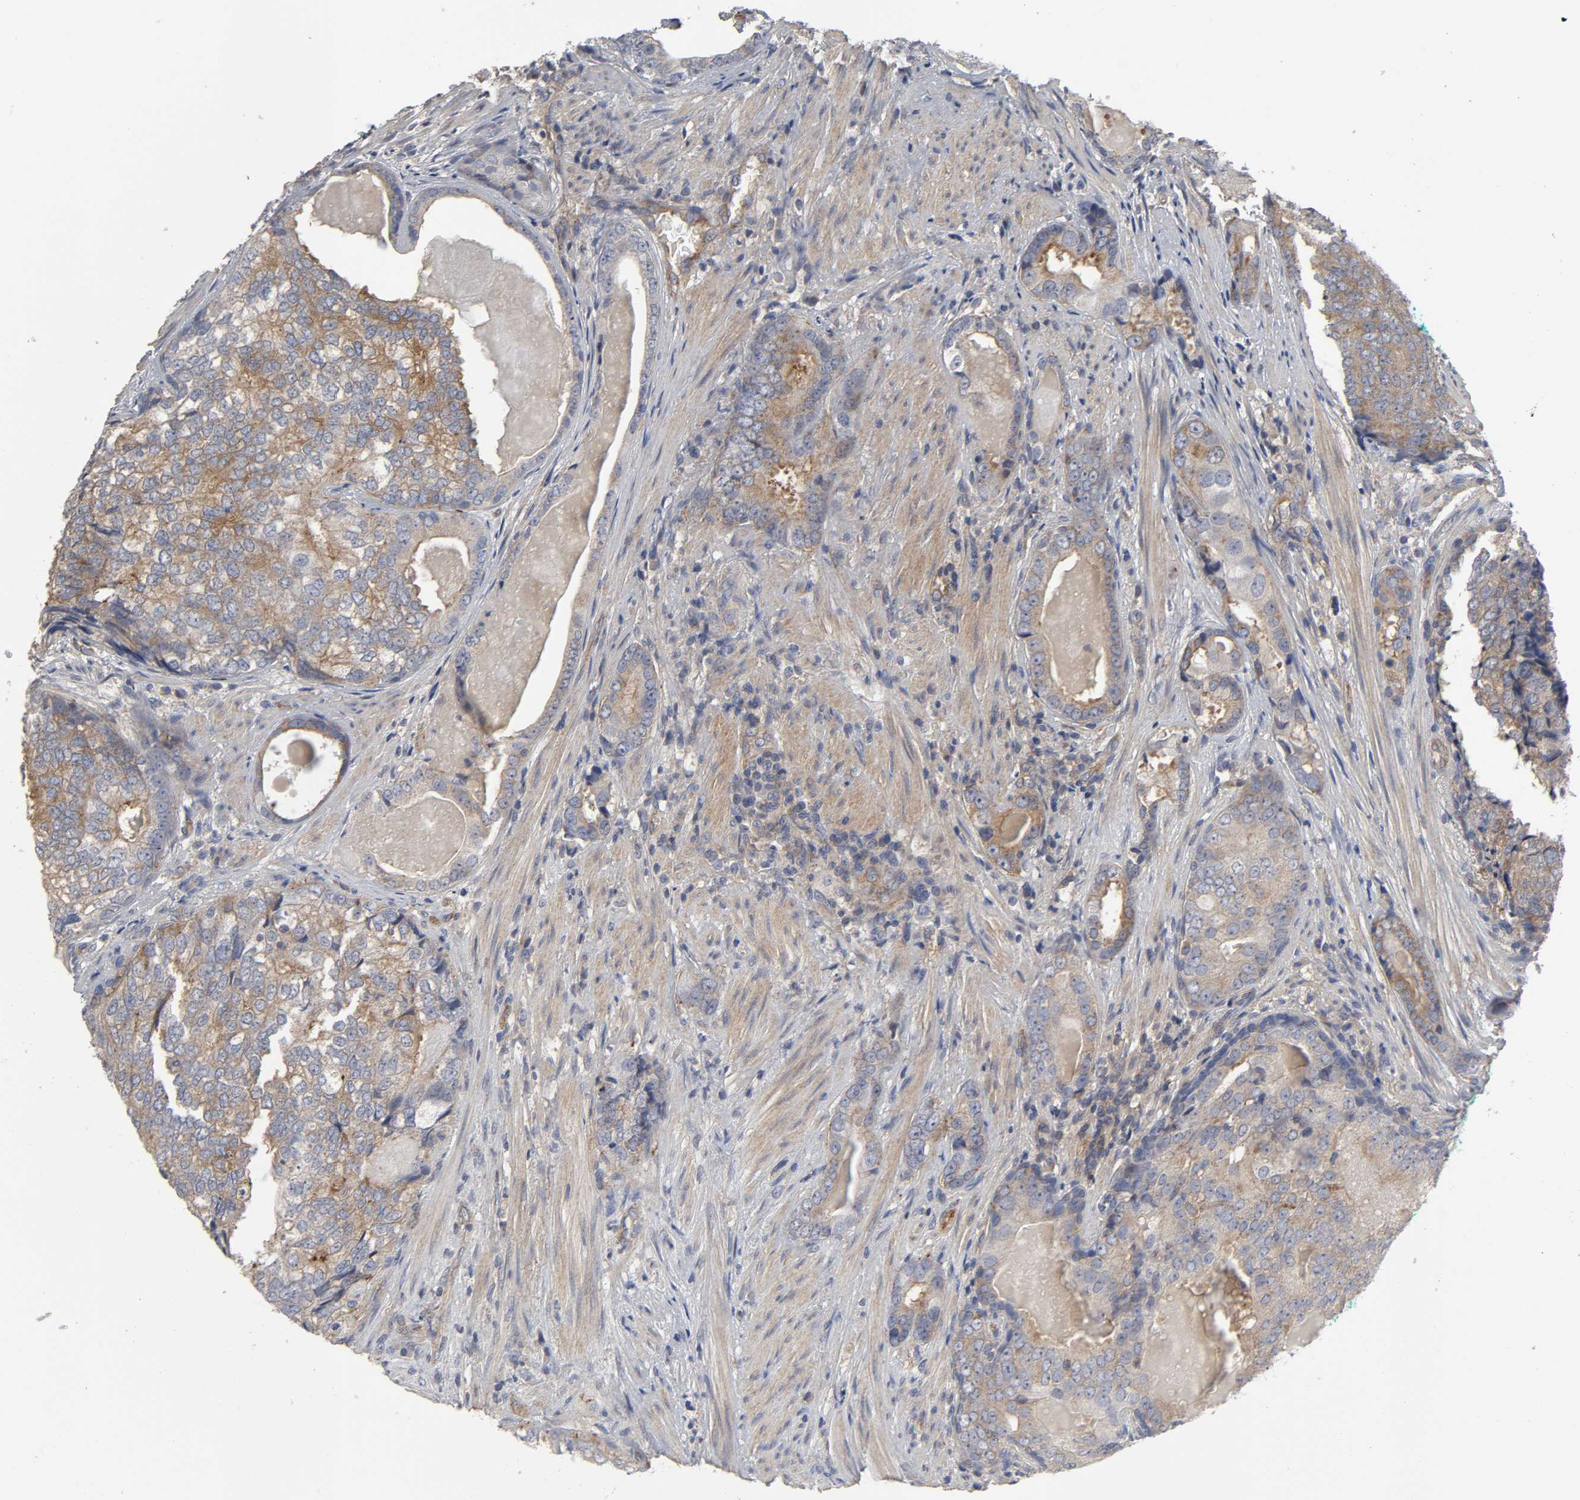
{"staining": {"intensity": "moderate", "quantity": ">75%", "location": "cytoplasmic/membranous"}, "tissue": "prostate cancer", "cell_type": "Tumor cells", "image_type": "cancer", "snomed": [{"axis": "morphology", "description": "Adenocarcinoma, High grade"}, {"axis": "topography", "description": "Prostate"}], "caption": "Prostate cancer stained with a brown dye exhibits moderate cytoplasmic/membranous positive positivity in approximately >75% of tumor cells.", "gene": "SH3GLB1", "patient": {"sex": "male", "age": 66}}